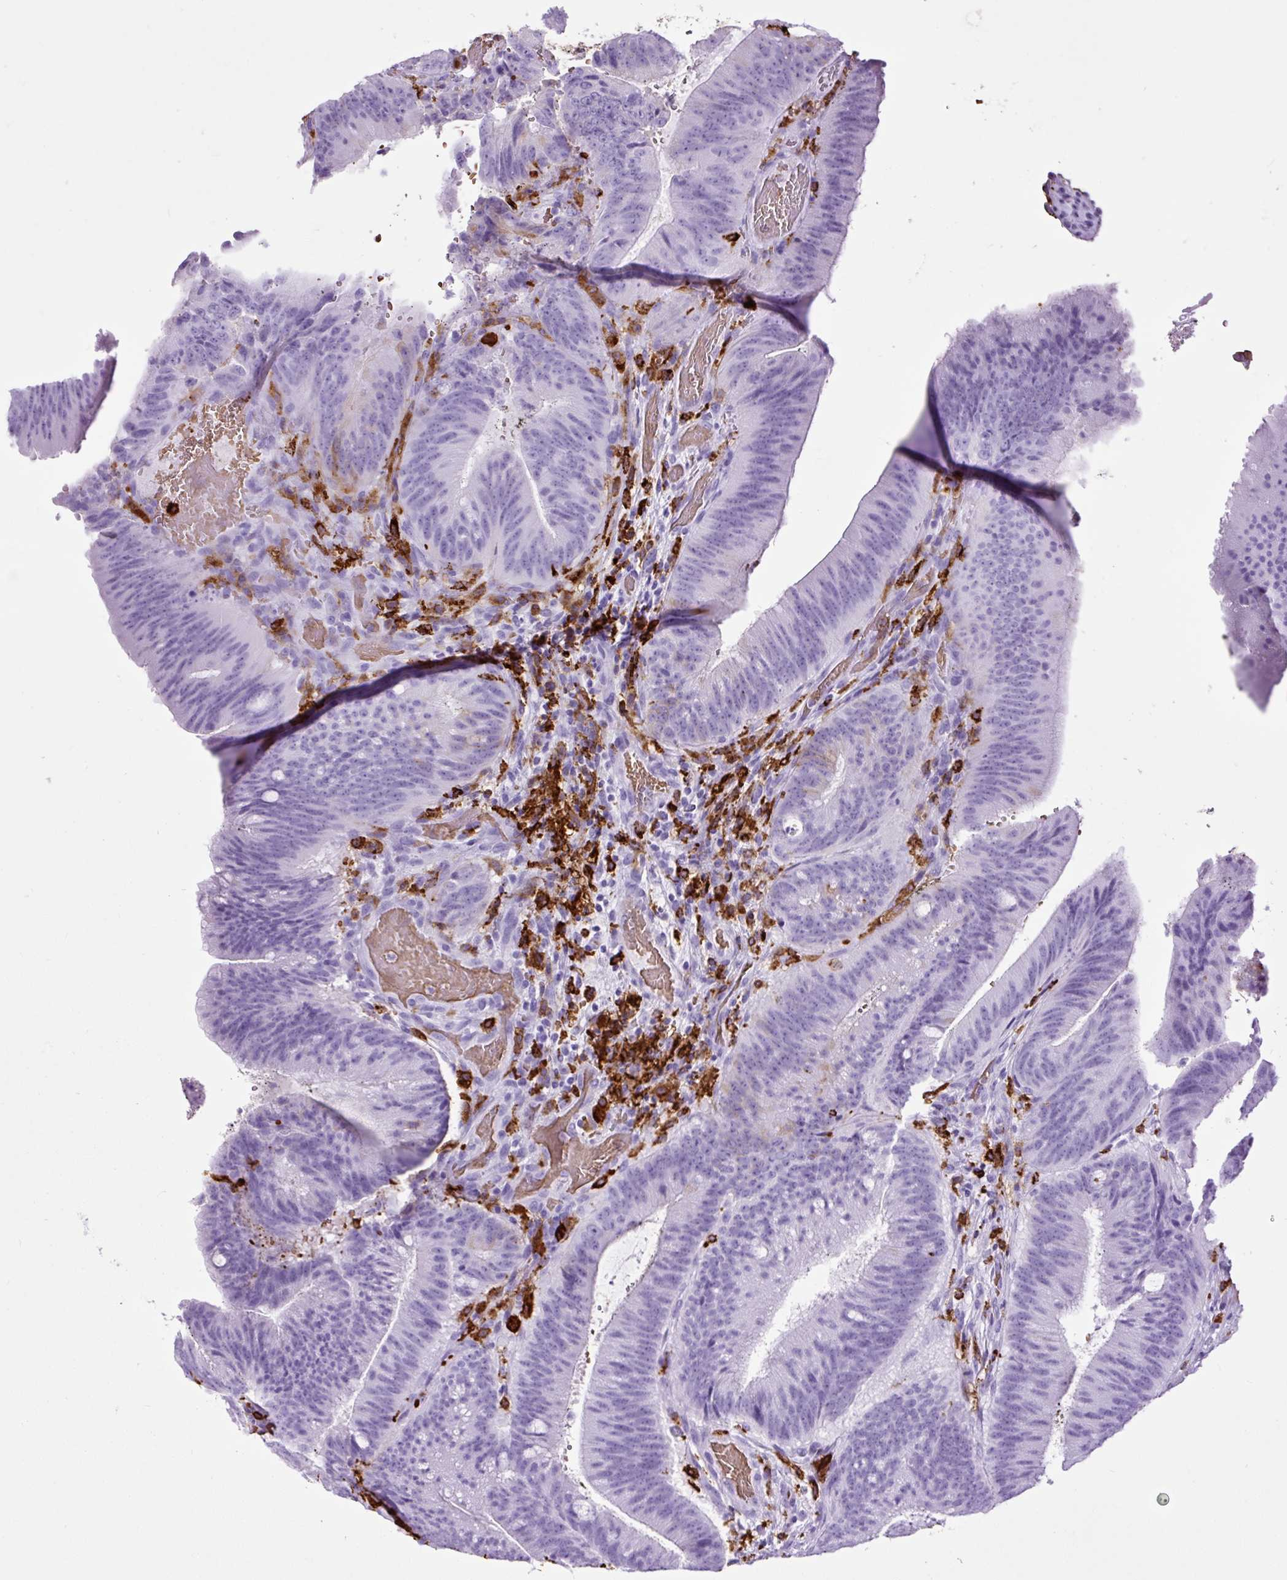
{"staining": {"intensity": "negative", "quantity": "none", "location": "none"}, "tissue": "colorectal cancer", "cell_type": "Tumor cells", "image_type": "cancer", "snomed": [{"axis": "morphology", "description": "Adenocarcinoma, NOS"}, {"axis": "topography", "description": "Colon"}], "caption": "The immunohistochemistry (IHC) photomicrograph has no significant expression in tumor cells of colorectal cancer (adenocarcinoma) tissue. (DAB IHC with hematoxylin counter stain).", "gene": "HLA-DRA", "patient": {"sex": "female", "age": 43}}